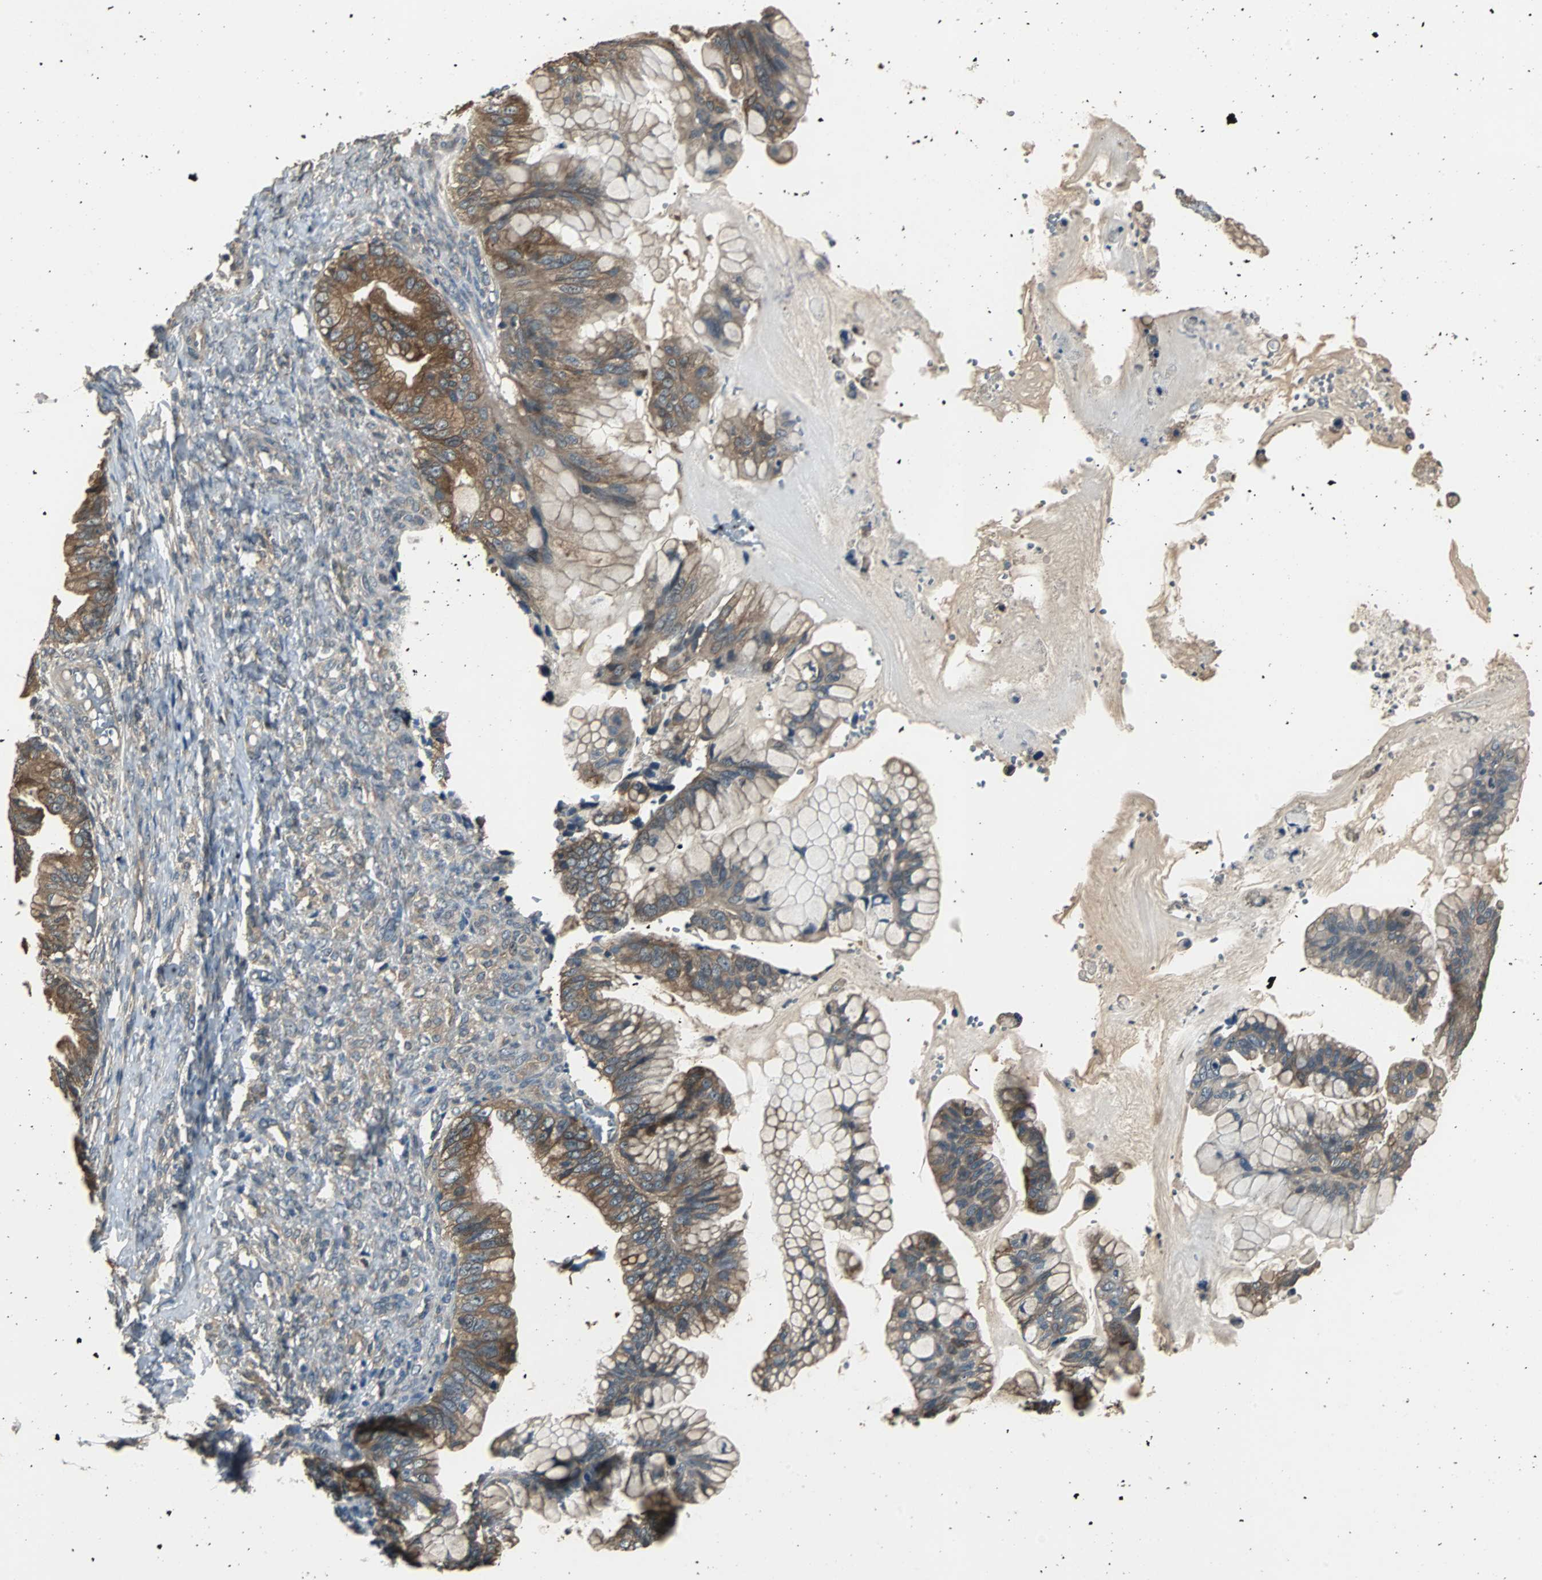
{"staining": {"intensity": "strong", "quantity": ">75%", "location": "cytoplasmic/membranous"}, "tissue": "ovarian cancer", "cell_type": "Tumor cells", "image_type": "cancer", "snomed": [{"axis": "morphology", "description": "Cystadenocarcinoma, mucinous, NOS"}, {"axis": "topography", "description": "Ovary"}], "caption": "This is a micrograph of immunohistochemistry (IHC) staining of ovarian cancer (mucinous cystadenocarcinoma), which shows strong positivity in the cytoplasmic/membranous of tumor cells.", "gene": "ABHD2", "patient": {"sex": "female", "age": 36}}